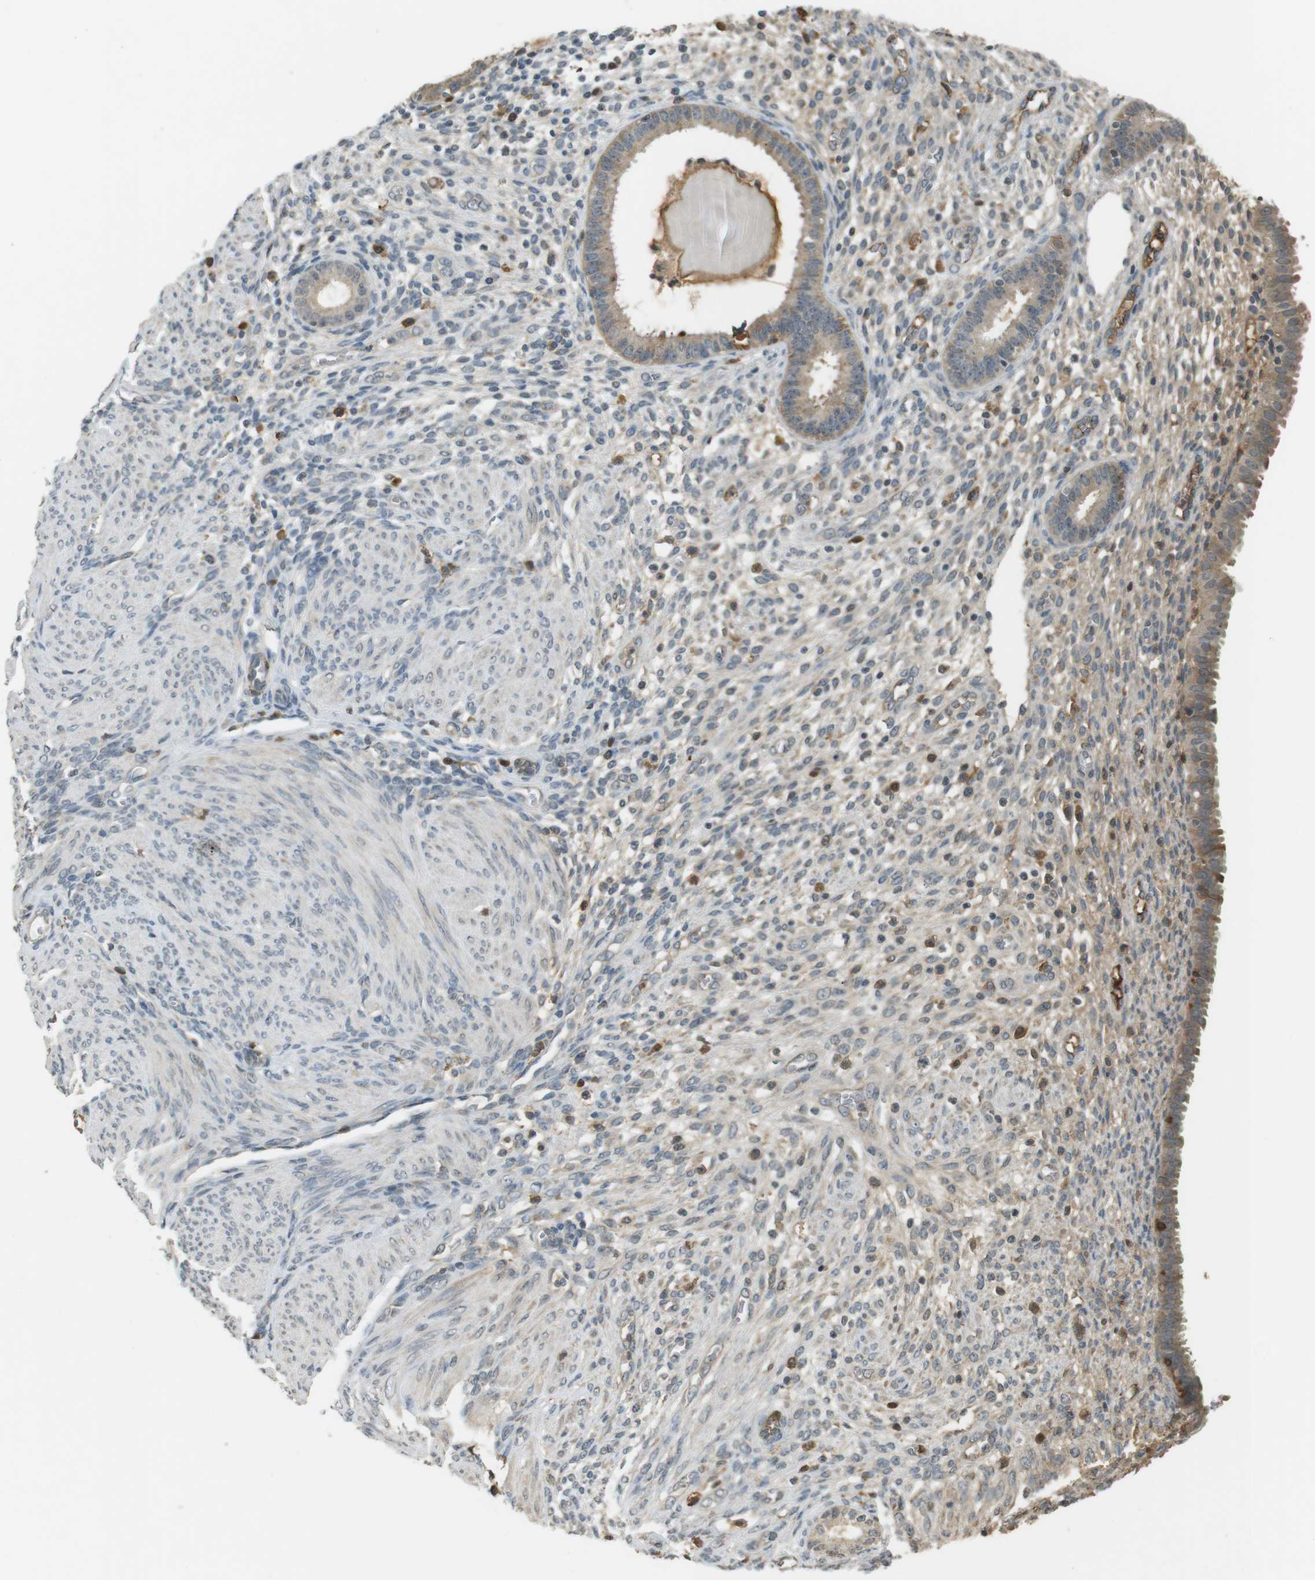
{"staining": {"intensity": "weak", "quantity": ">75%", "location": "cytoplasmic/membranous"}, "tissue": "endometrium", "cell_type": "Cells in endometrial stroma", "image_type": "normal", "snomed": [{"axis": "morphology", "description": "Normal tissue, NOS"}, {"axis": "topography", "description": "Endometrium"}], "caption": "DAB immunohistochemical staining of benign human endometrium shows weak cytoplasmic/membranous protein staining in approximately >75% of cells in endometrial stroma.", "gene": "SRR", "patient": {"sex": "female", "age": 72}}